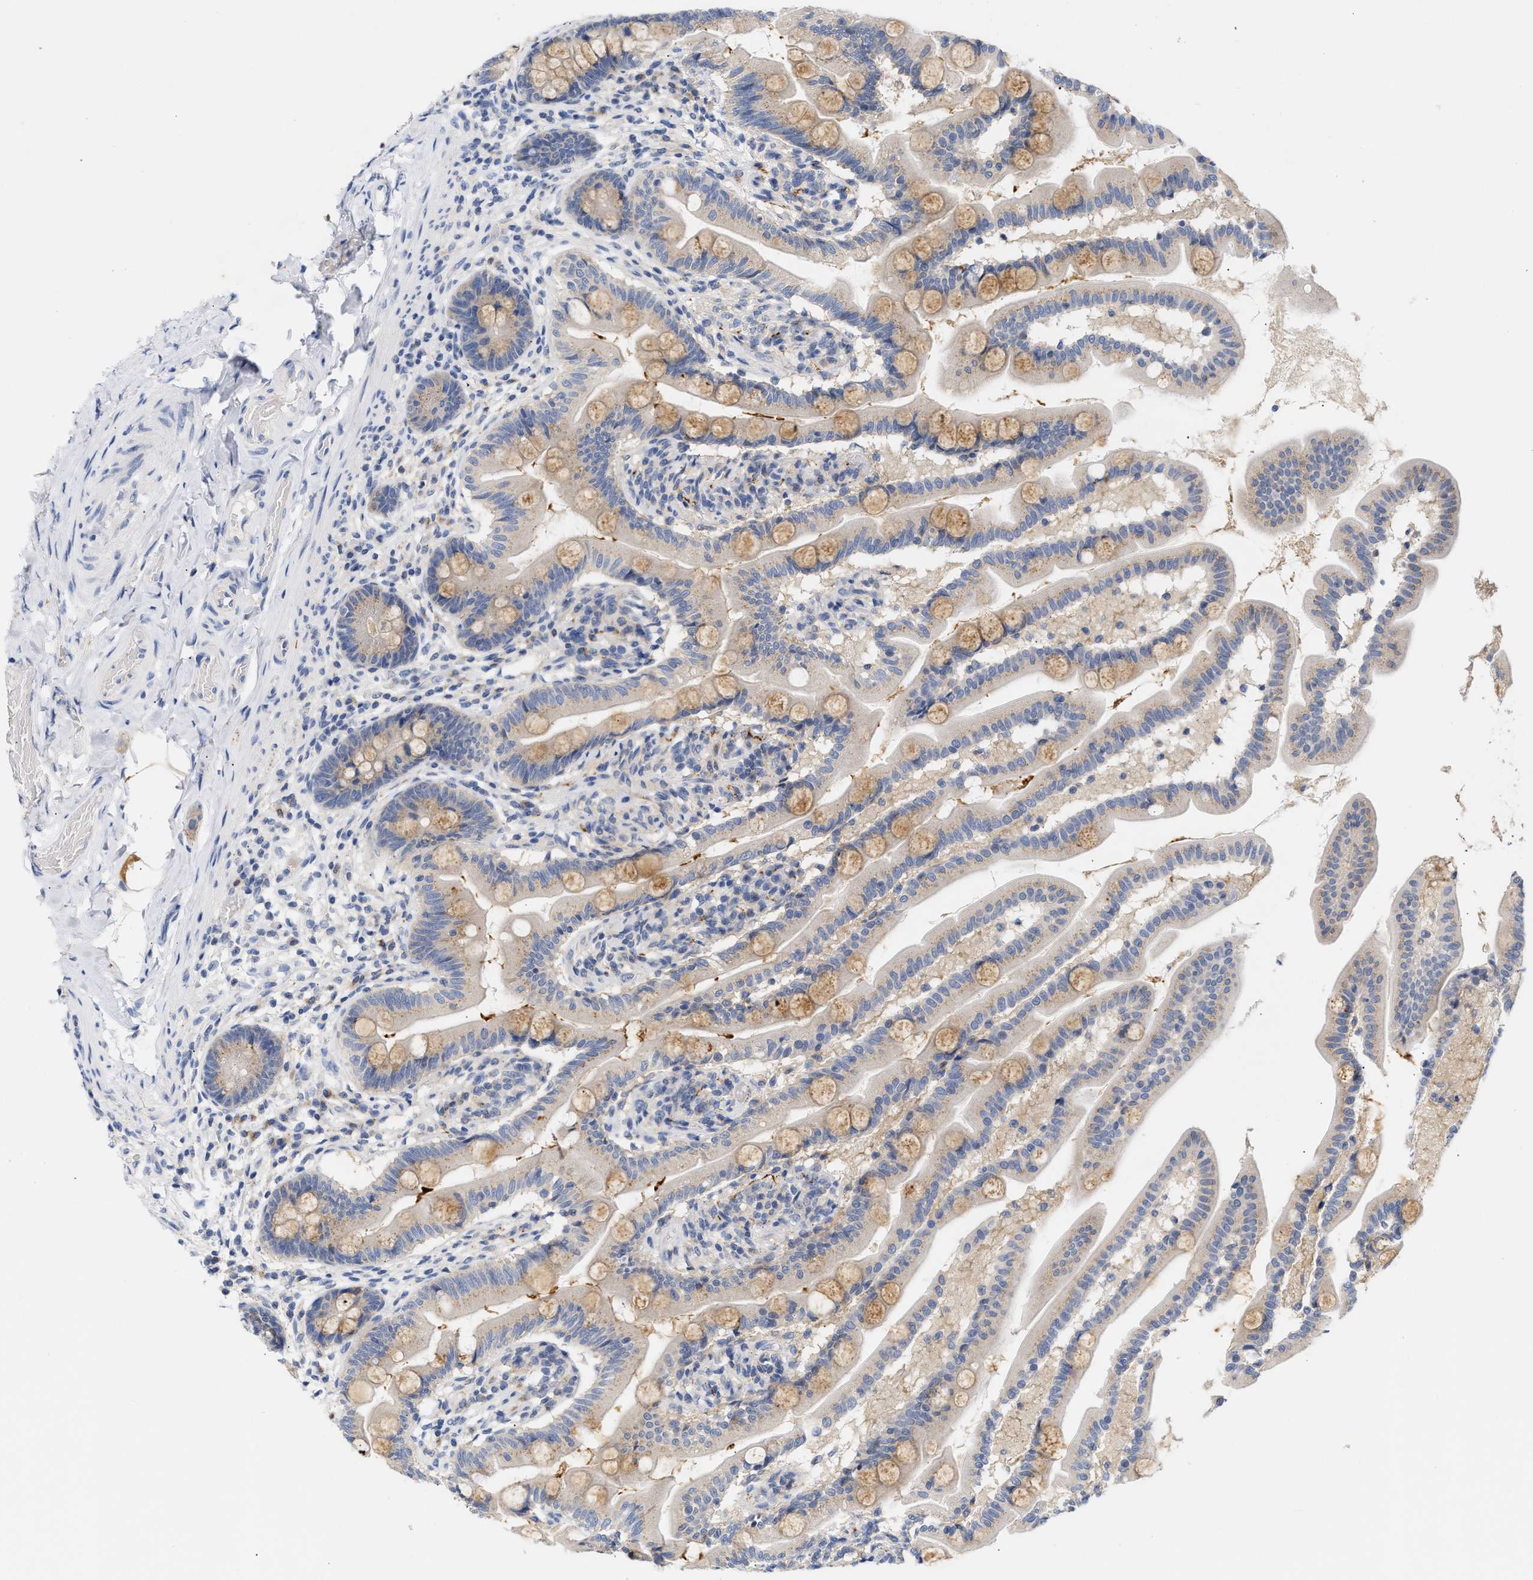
{"staining": {"intensity": "moderate", "quantity": ">75%", "location": "cytoplasmic/membranous"}, "tissue": "small intestine", "cell_type": "Glandular cells", "image_type": "normal", "snomed": [{"axis": "morphology", "description": "Normal tissue, NOS"}, {"axis": "topography", "description": "Small intestine"}], "caption": "This is a photomicrograph of immunohistochemistry staining of benign small intestine, which shows moderate staining in the cytoplasmic/membranous of glandular cells.", "gene": "TRIM50", "patient": {"sex": "female", "age": 56}}